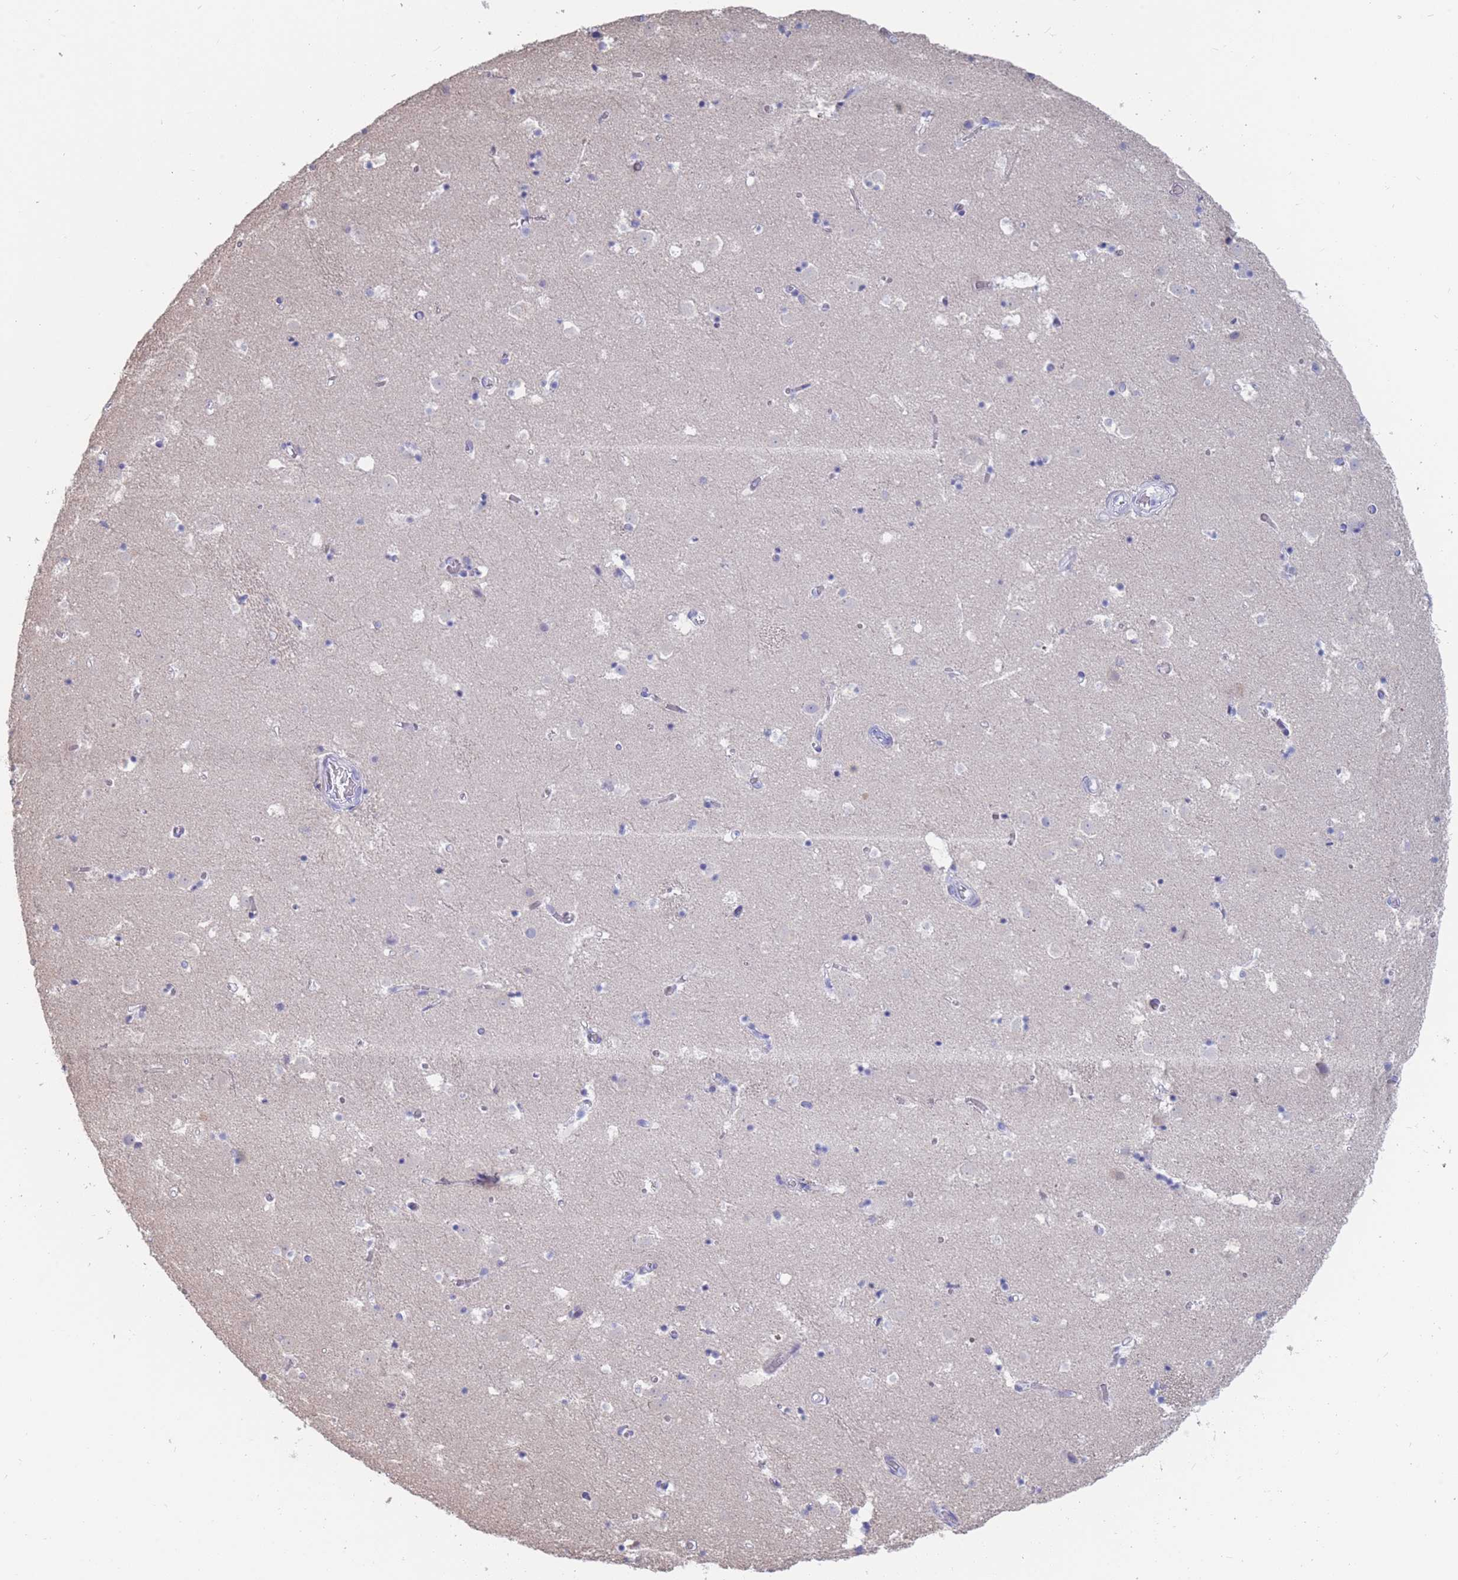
{"staining": {"intensity": "negative", "quantity": "none", "location": "none"}, "tissue": "caudate", "cell_type": "Glial cells", "image_type": "normal", "snomed": [{"axis": "morphology", "description": "Normal tissue, NOS"}, {"axis": "topography", "description": "Lateral ventricle wall"}], "caption": "The IHC histopathology image has no significant expression in glial cells of caudate. Nuclei are stained in blue.", "gene": "CYP51A1", "patient": {"sex": "male", "age": 25}}